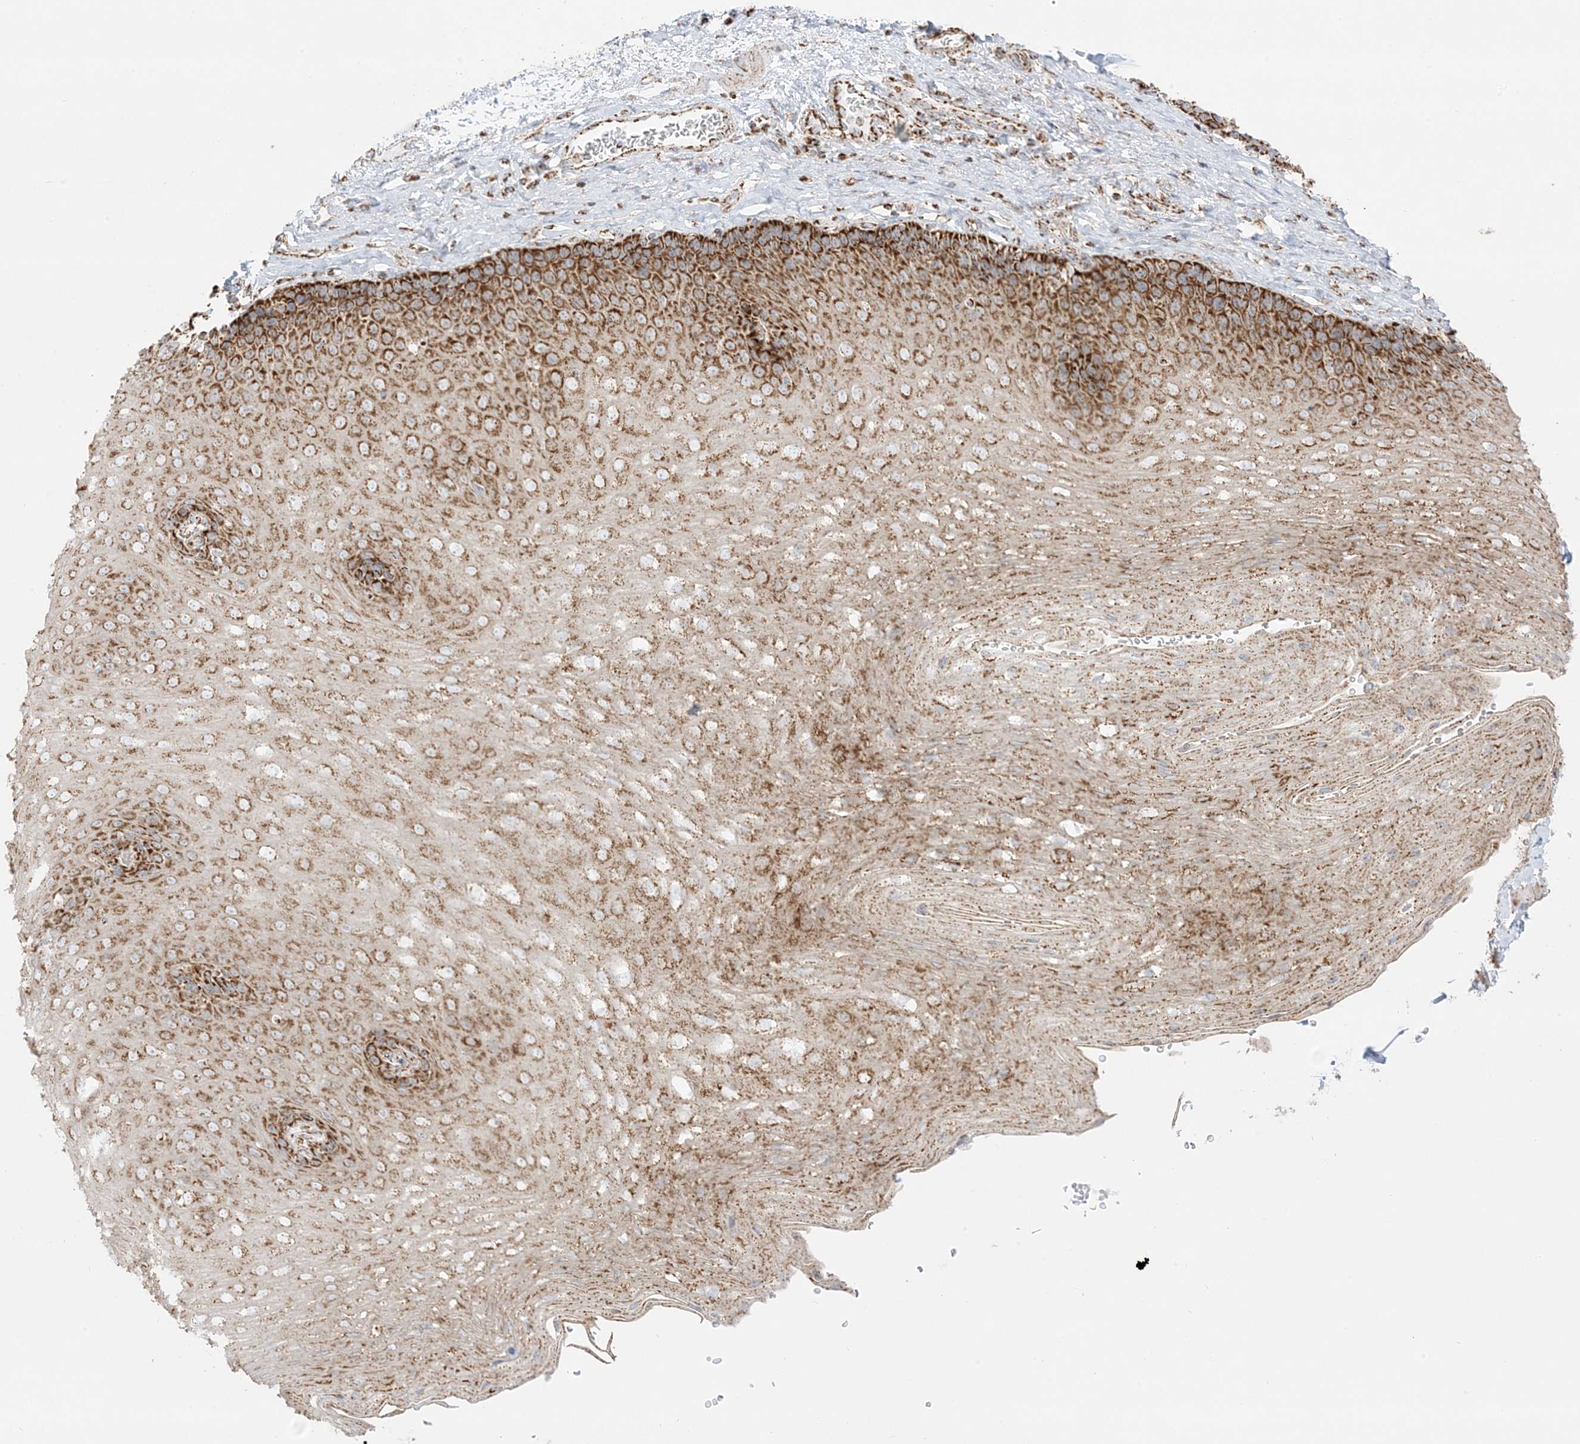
{"staining": {"intensity": "moderate", "quantity": ">75%", "location": "cytoplasmic/membranous"}, "tissue": "esophagus", "cell_type": "Squamous epithelial cells", "image_type": "normal", "snomed": [{"axis": "morphology", "description": "Normal tissue, NOS"}, {"axis": "topography", "description": "Esophagus"}], "caption": "Immunohistochemical staining of unremarkable human esophagus reveals medium levels of moderate cytoplasmic/membranous staining in about >75% of squamous epithelial cells.", "gene": "MRPS36", "patient": {"sex": "female", "age": 66}}